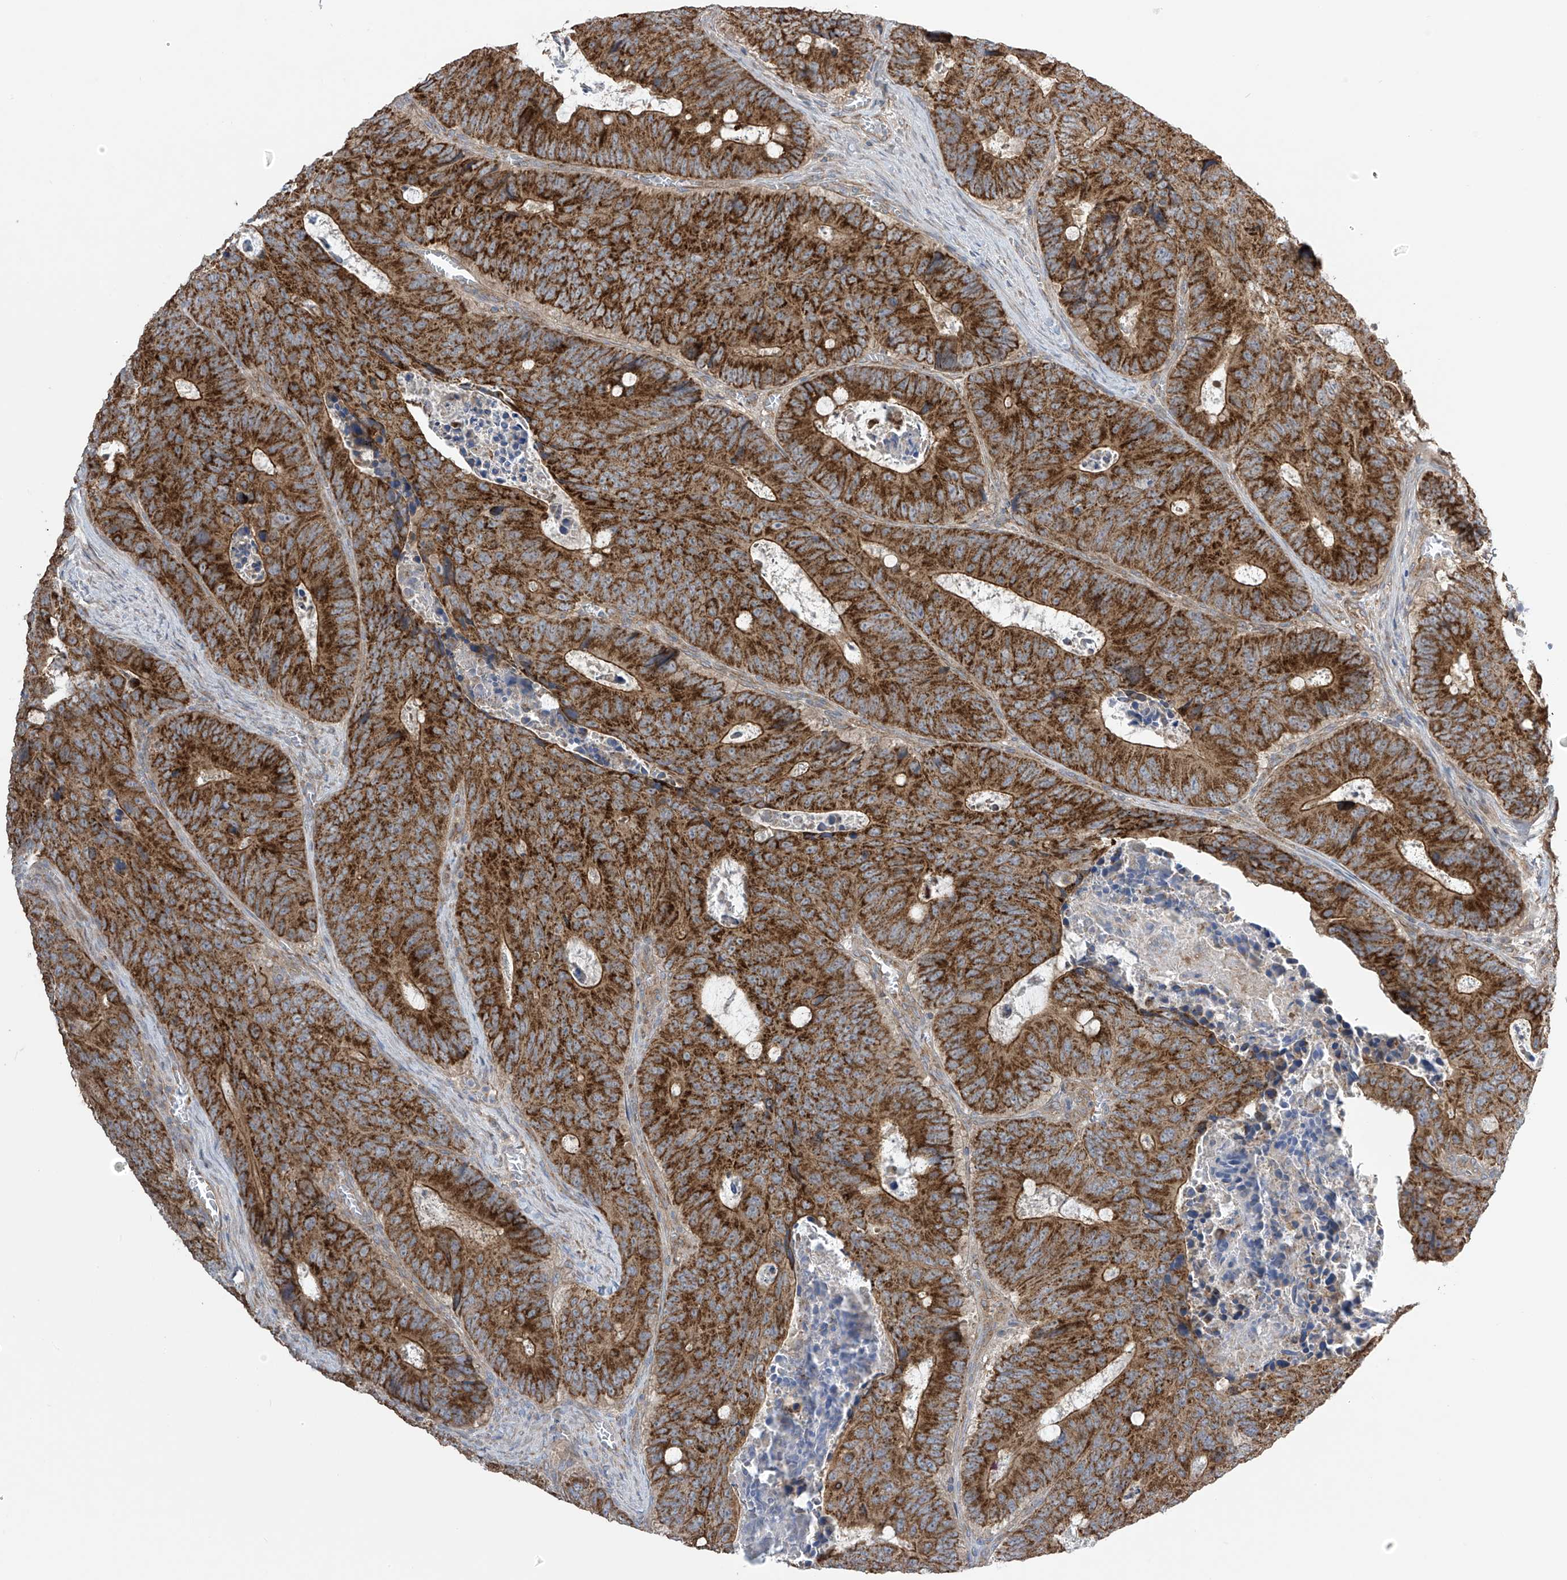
{"staining": {"intensity": "strong", "quantity": ">75%", "location": "cytoplasmic/membranous"}, "tissue": "colorectal cancer", "cell_type": "Tumor cells", "image_type": "cancer", "snomed": [{"axis": "morphology", "description": "Adenocarcinoma, NOS"}, {"axis": "topography", "description": "Colon"}], "caption": "Approximately >75% of tumor cells in colorectal cancer demonstrate strong cytoplasmic/membranous protein positivity as visualized by brown immunohistochemical staining.", "gene": "PNPT1", "patient": {"sex": "male", "age": 87}}